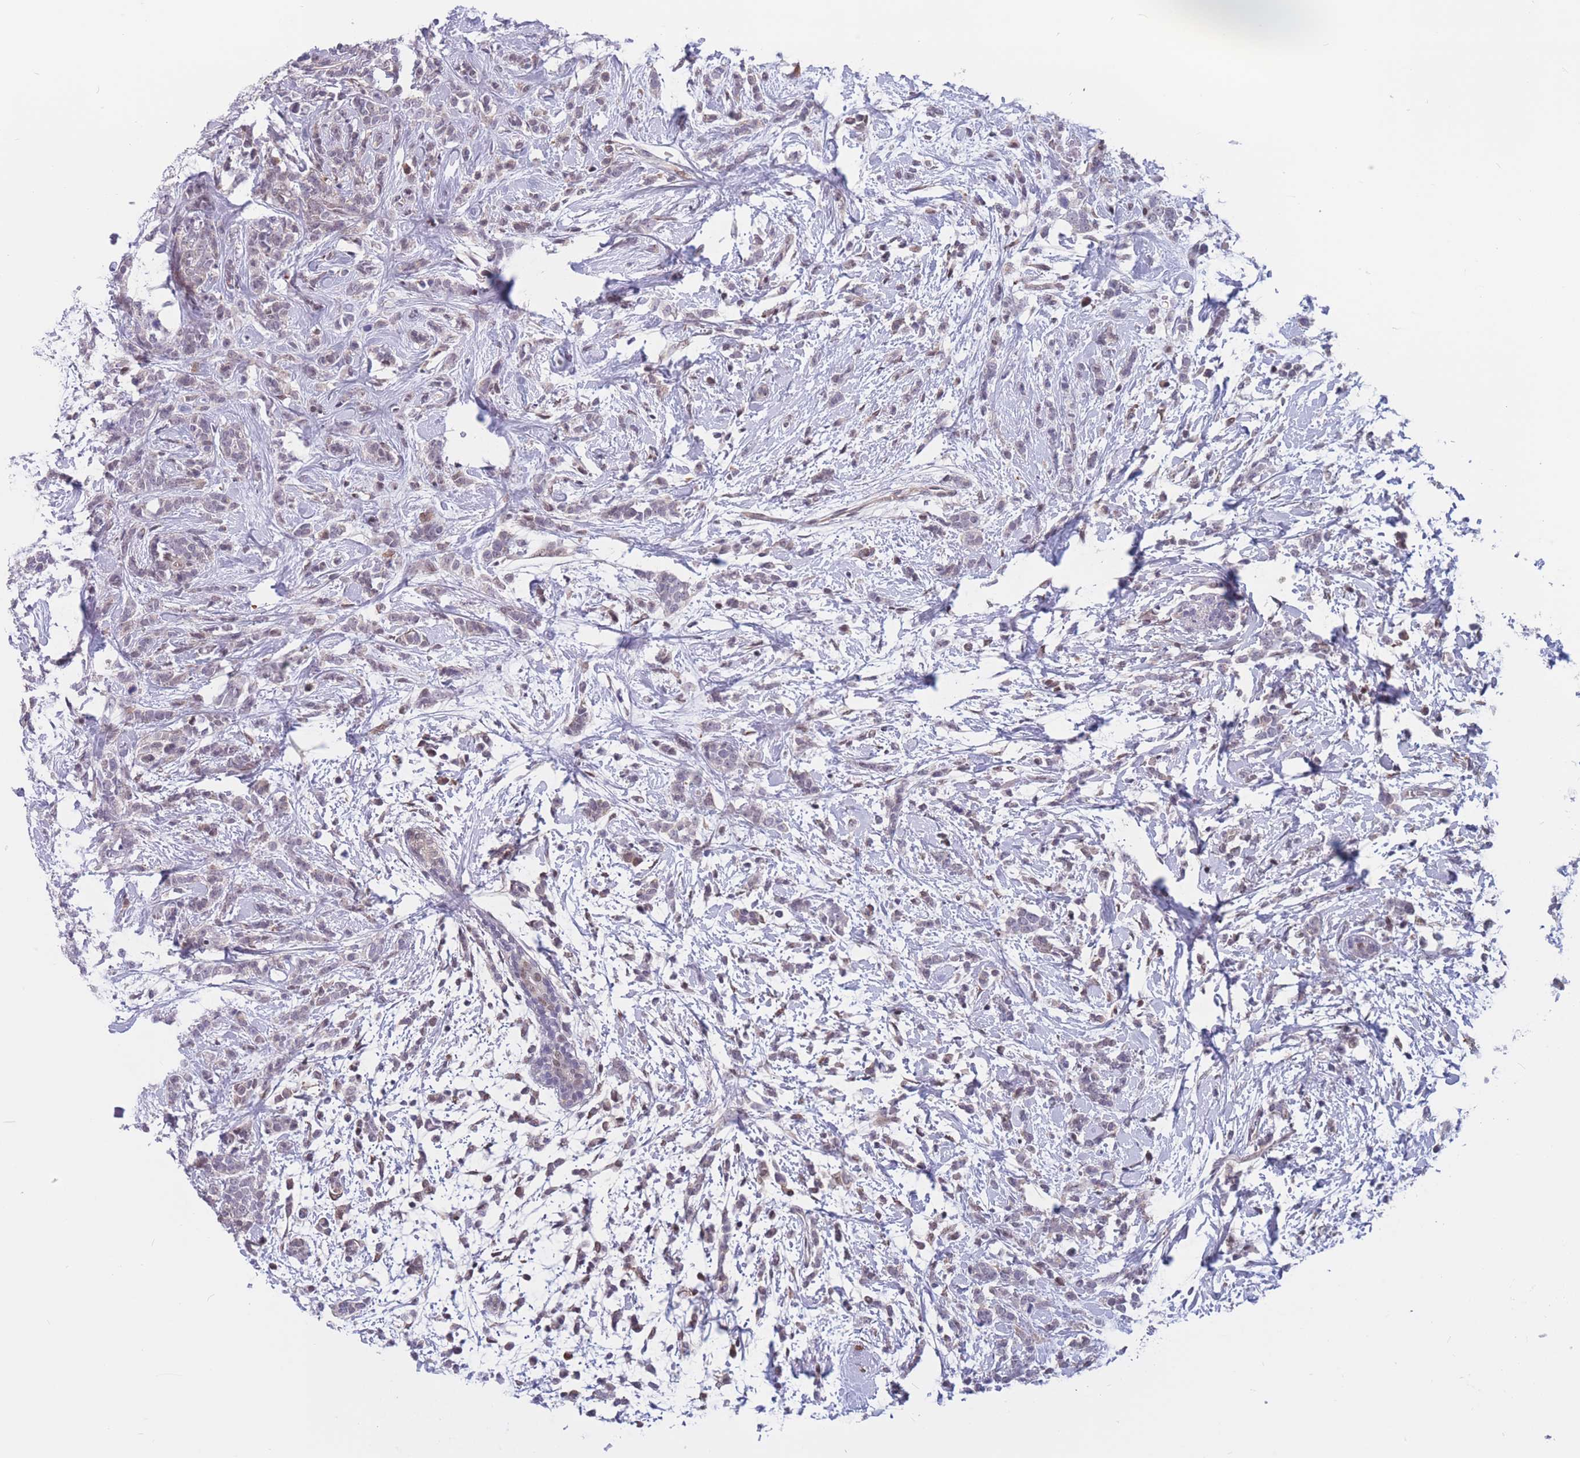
{"staining": {"intensity": "negative", "quantity": "none", "location": "none"}, "tissue": "breast cancer", "cell_type": "Tumor cells", "image_type": "cancer", "snomed": [{"axis": "morphology", "description": "Lobular carcinoma"}, {"axis": "topography", "description": "Breast"}], "caption": "Histopathology image shows no protein positivity in tumor cells of breast cancer (lobular carcinoma) tissue.", "gene": "BCL9L", "patient": {"sex": "female", "age": 58}}